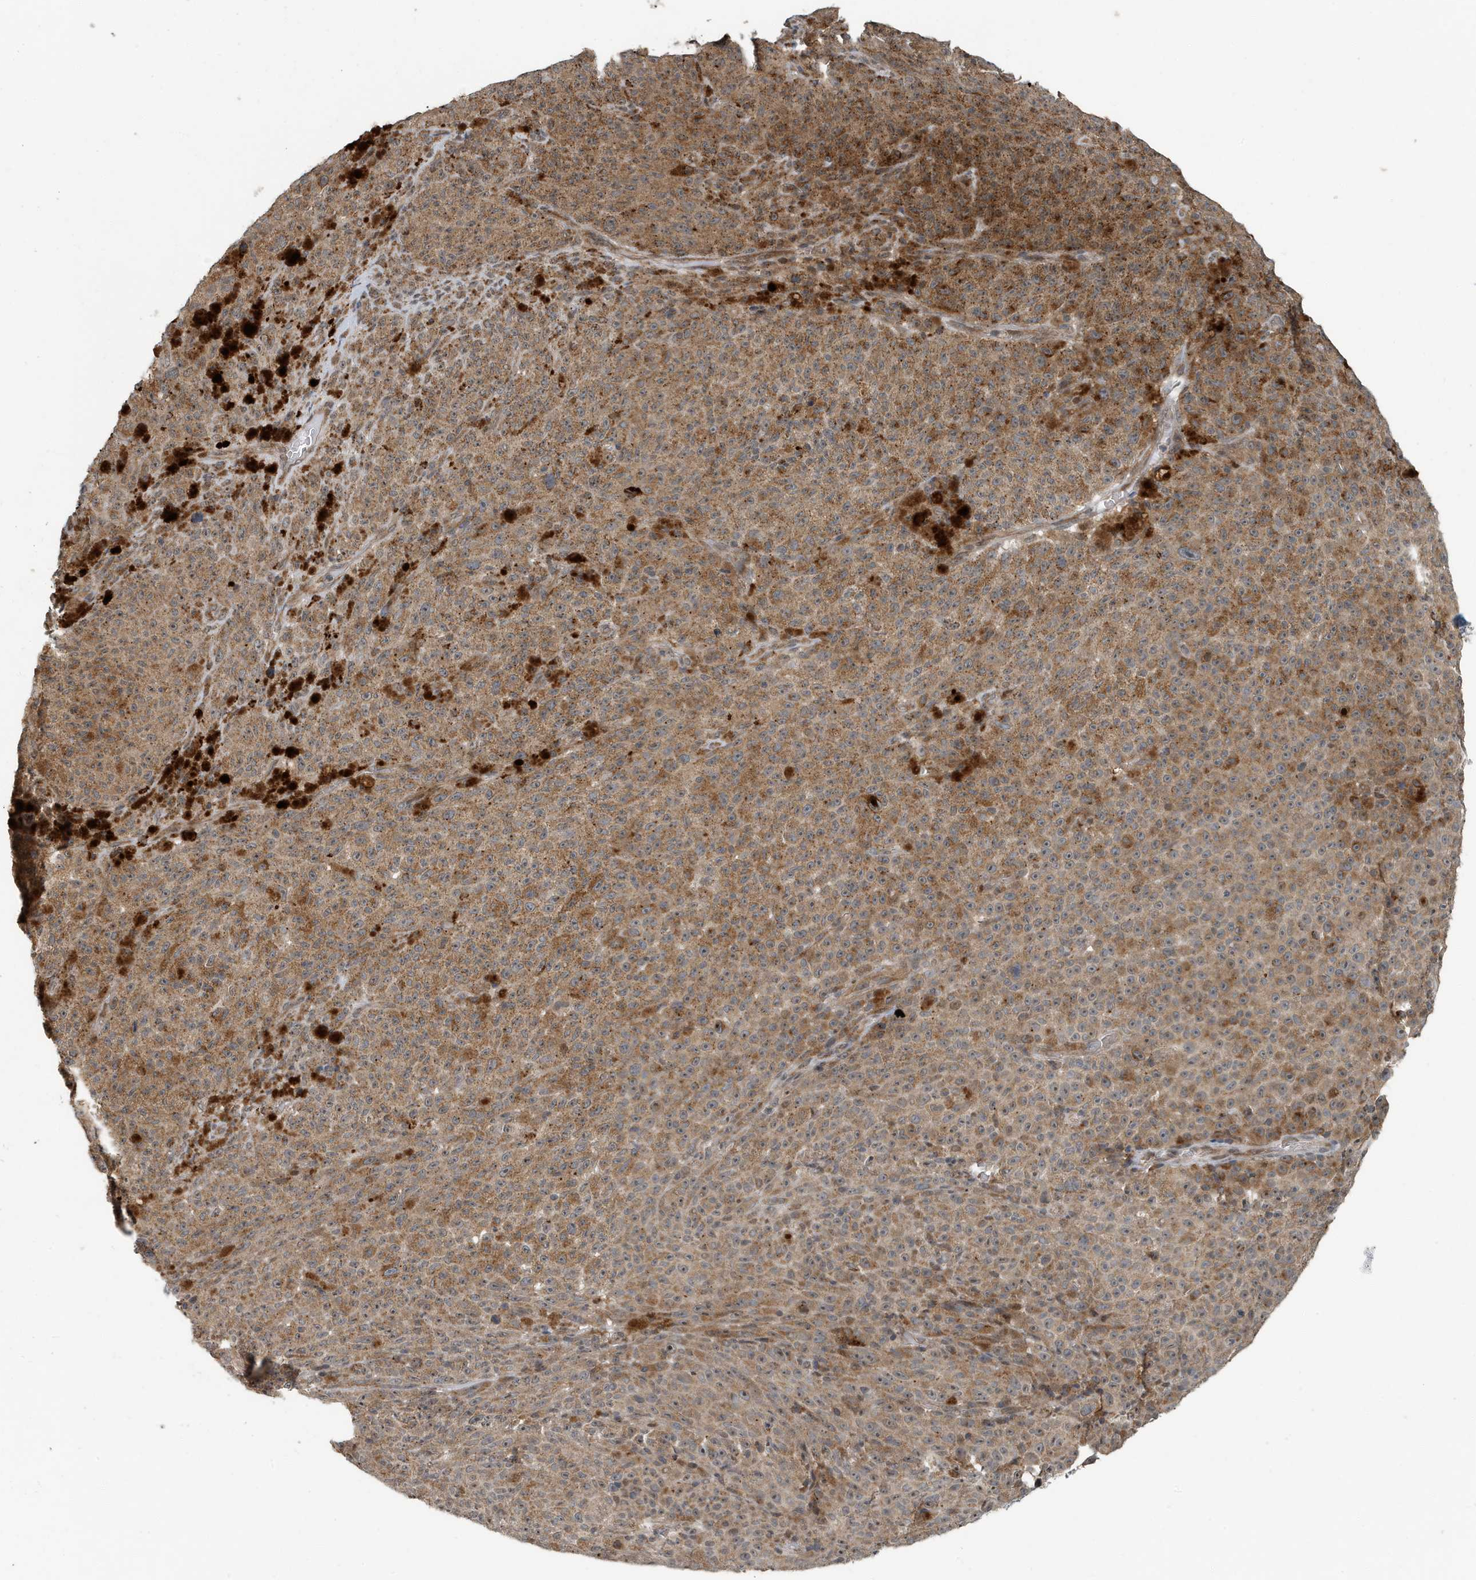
{"staining": {"intensity": "moderate", "quantity": ">75%", "location": "cytoplasmic/membranous"}, "tissue": "melanoma", "cell_type": "Tumor cells", "image_type": "cancer", "snomed": [{"axis": "morphology", "description": "Malignant melanoma, NOS"}, {"axis": "topography", "description": "Skin"}], "caption": "Protein staining displays moderate cytoplasmic/membranous positivity in about >75% of tumor cells in malignant melanoma.", "gene": "KIF15", "patient": {"sex": "female", "age": 82}}